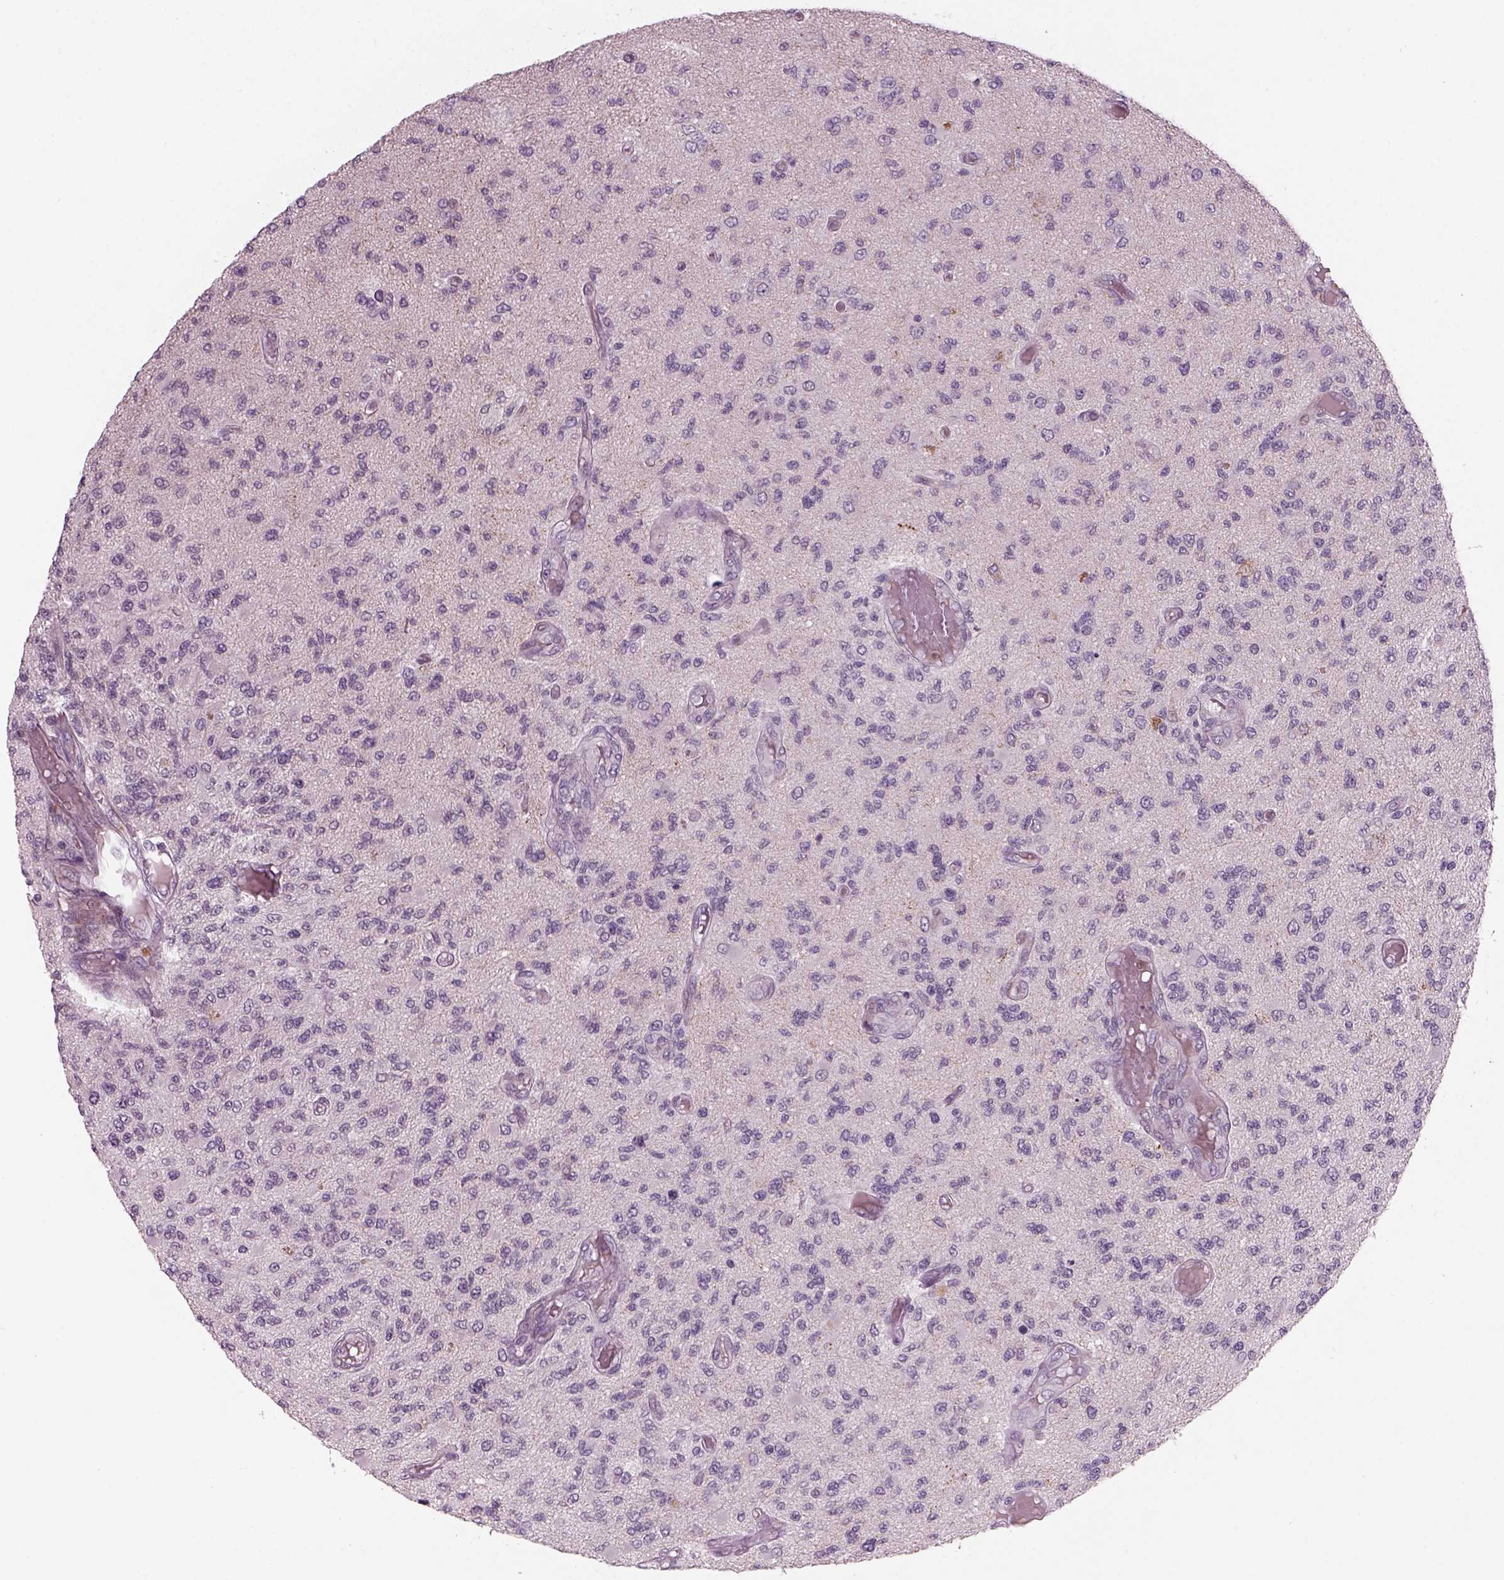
{"staining": {"intensity": "negative", "quantity": "none", "location": "none"}, "tissue": "glioma", "cell_type": "Tumor cells", "image_type": "cancer", "snomed": [{"axis": "morphology", "description": "Glioma, malignant, High grade"}, {"axis": "topography", "description": "Brain"}], "caption": "Tumor cells show no significant protein staining in glioma.", "gene": "PENK", "patient": {"sex": "female", "age": 63}}